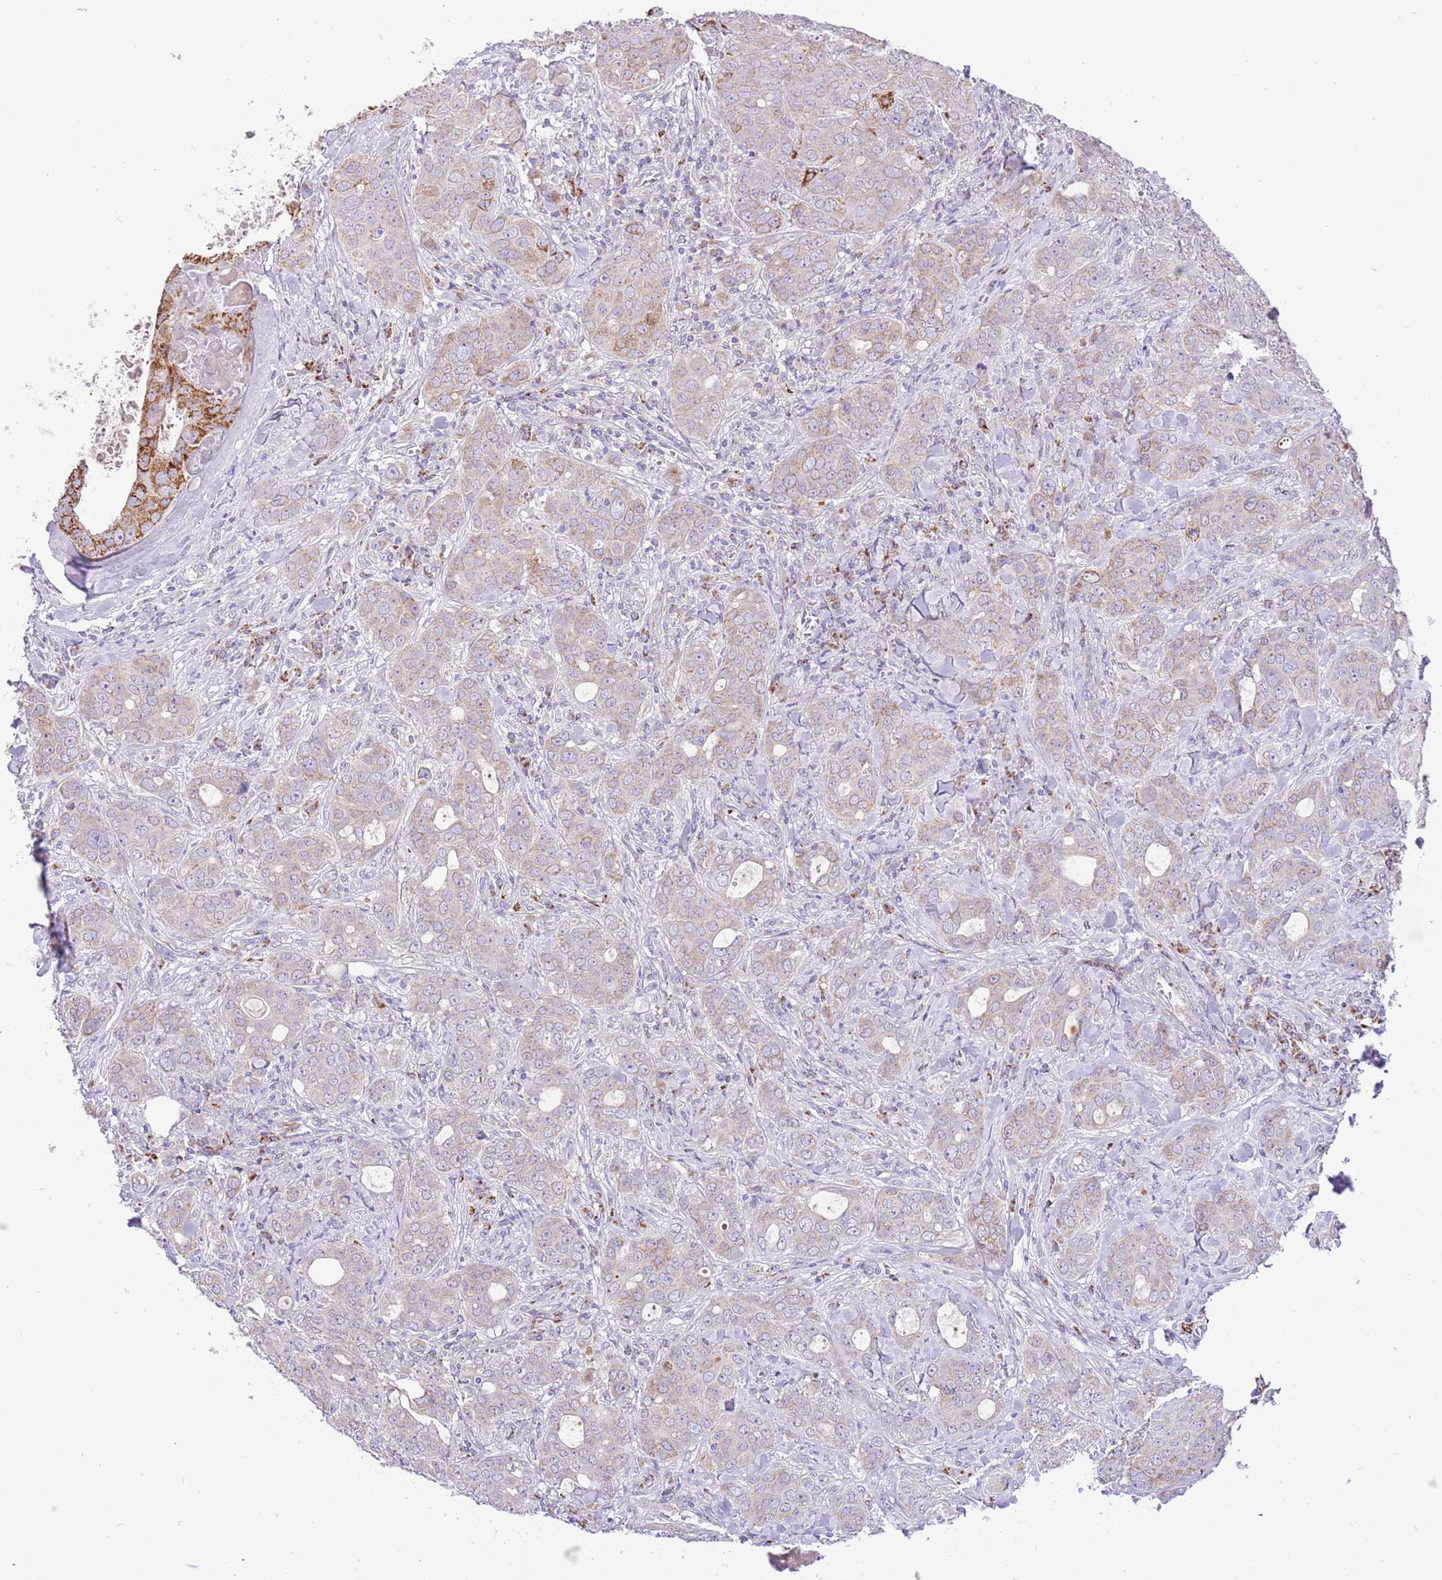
{"staining": {"intensity": "moderate", "quantity": "<25%", "location": "cytoplasmic/membranous"}, "tissue": "breast cancer", "cell_type": "Tumor cells", "image_type": "cancer", "snomed": [{"axis": "morphology", "description": "Duct carcinoma"}, {"axis": "topography", "description": "Breast"}], "caption": "DAB immunohistochemical staining of breast intraductal carcinoma shows moderate cytoplasmic/membranous protein staining in approximately <25% of tumor cells.", "gene": "COX17", "patient": {"sex": "female", "age": 43}}